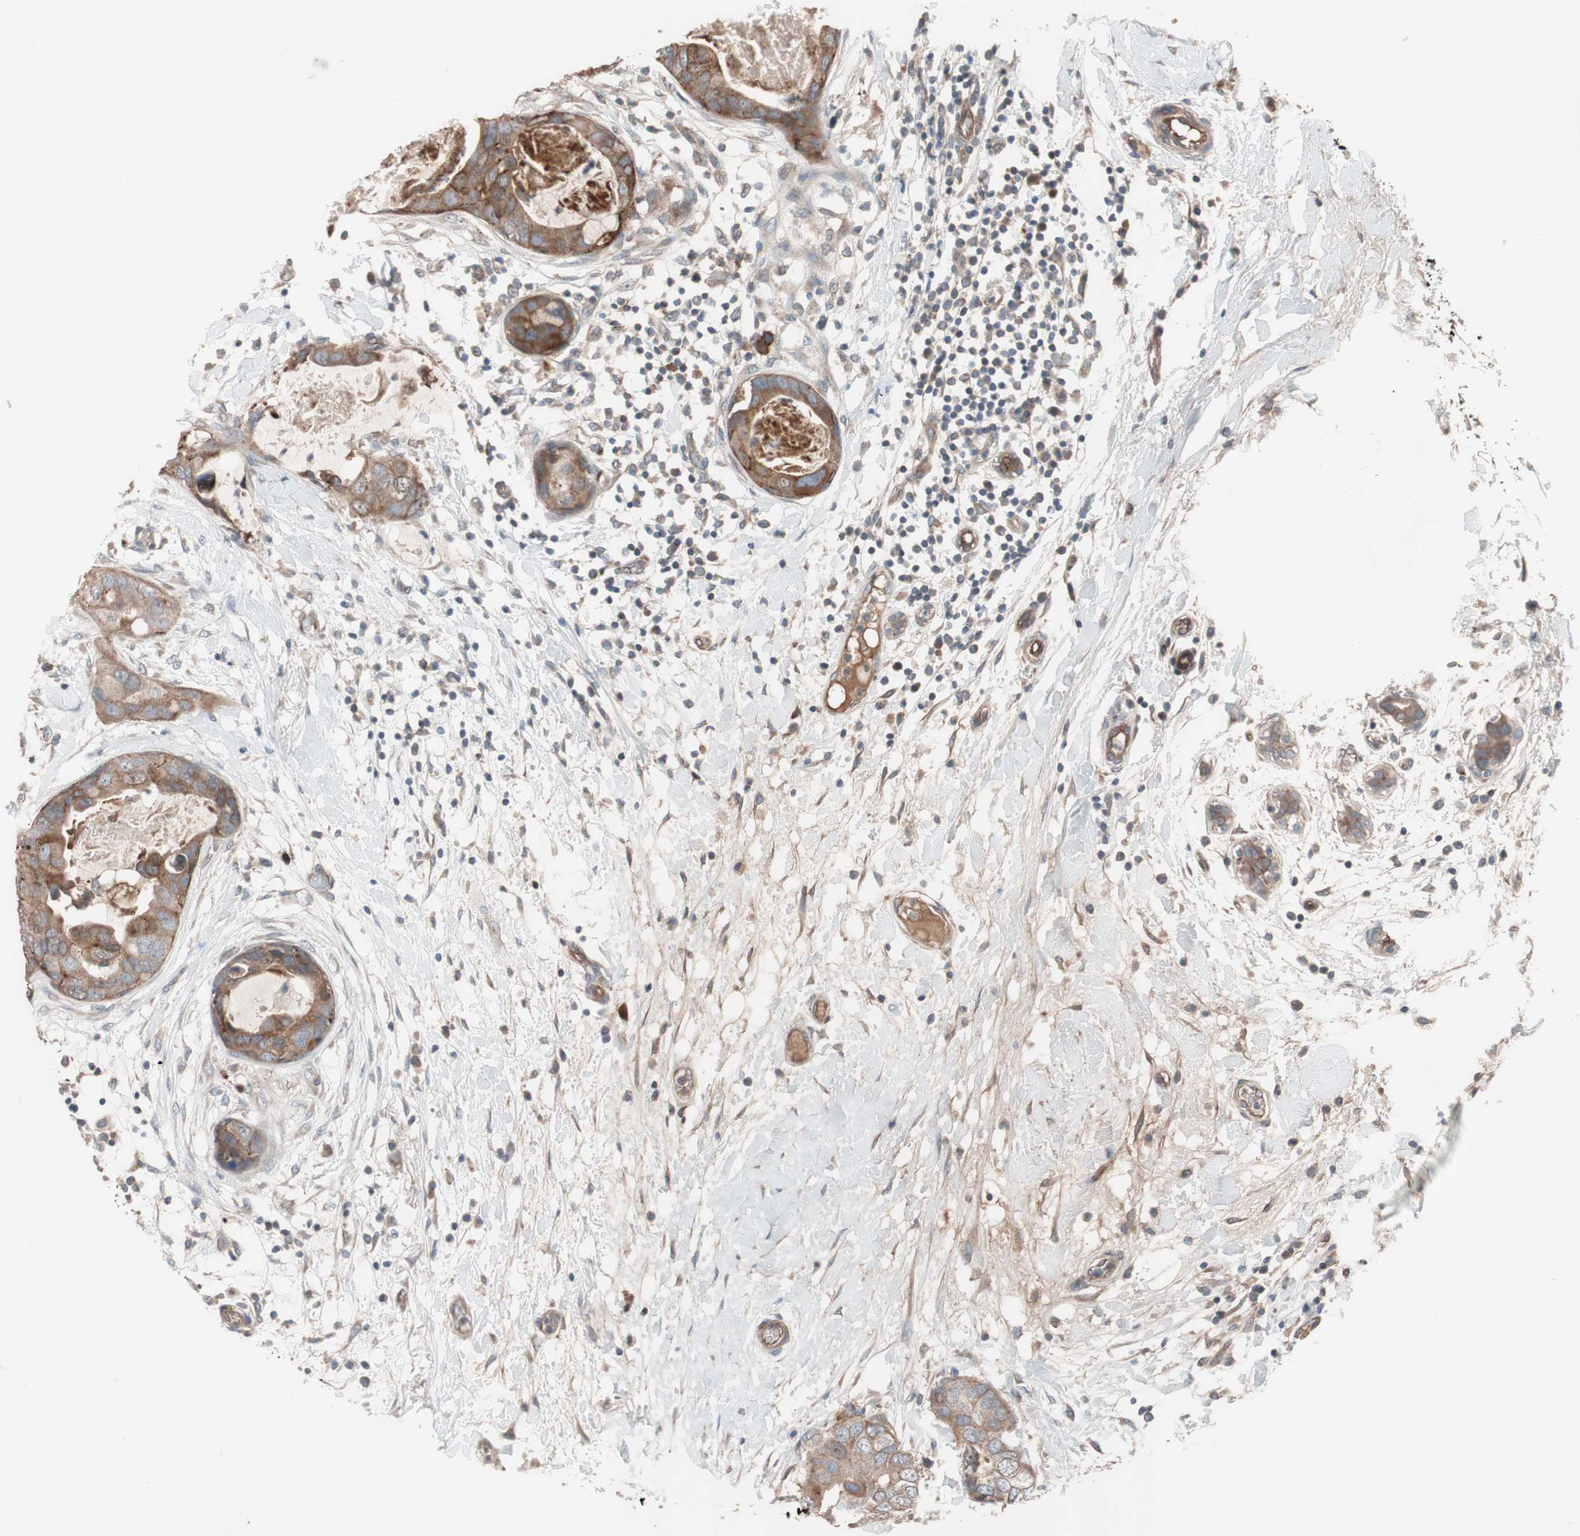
{"staining": {"intensity": "moderate", "quantity": ">75%", "location": "cytoplasmic/membranous"}, "tissue": "breast cancer", "cell_type": "Tumor cells", "image_type": "cancer", "snomed": [{"axis": "morphology", "description": "Duct carcinoma"}, {"axis": "topography", "description": "Breast"}], "caption": "Human breast cancer (infiltrating ductal carcinoma) stained for a protein (brown) displays moderate cytoplasmic/membranous positive staining in approximately >75% of tumor cells.", "gene": "SDC4", "patient": {"sex": "female", "age": 40}}